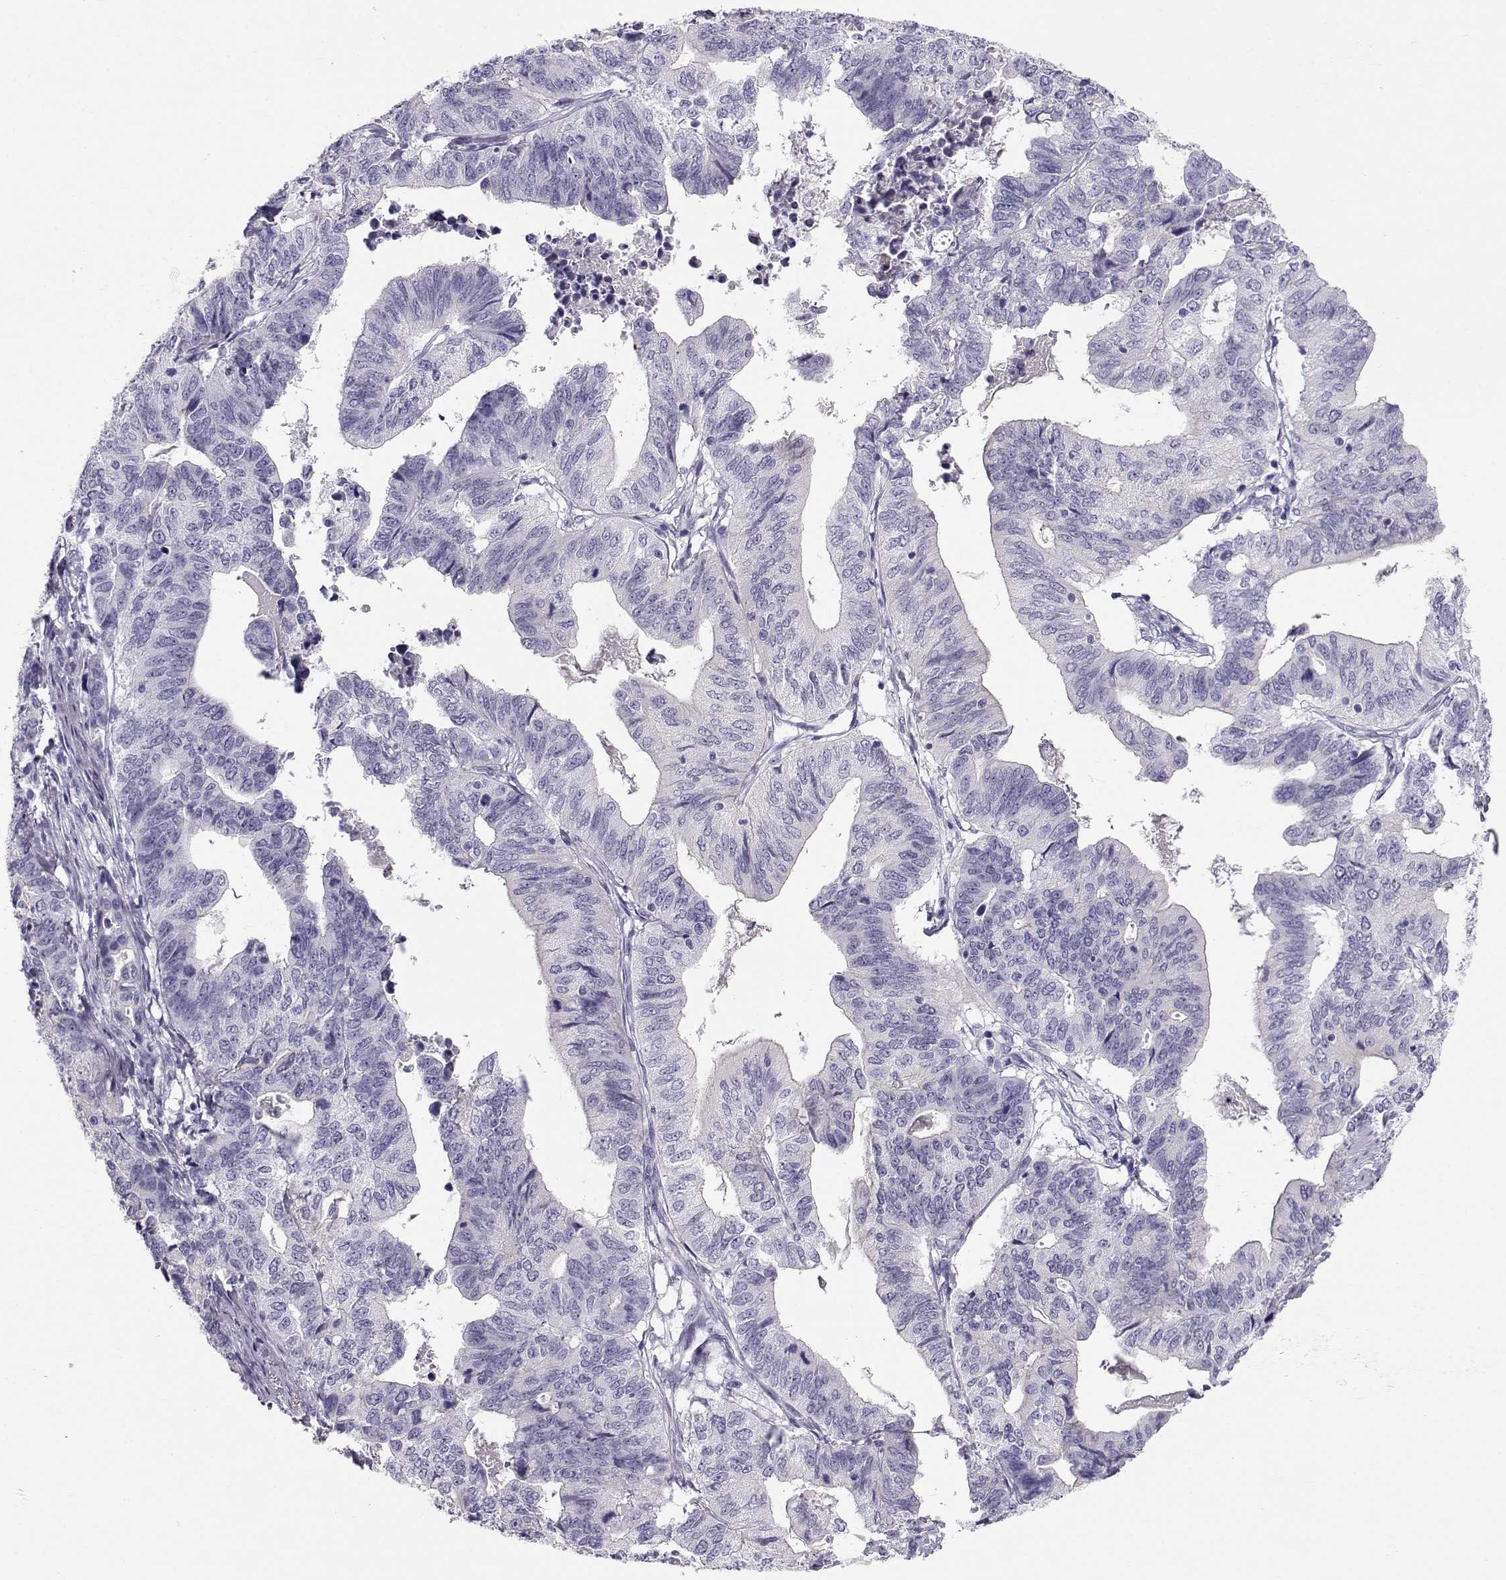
{"staining": {"intensity": "negative", "quantity": "none", "location": "none"}, "tissue": "stomach cancer", "cell_type": "Tumor cells", "image_type": "cancer", "snomed": [{"axis": "morphology", "description": "Adenocarcinoma, NOS"}, {"axis": "topography", "description": "Stomach, upper"}], "caption": "Histopathology image shows no protein staining in tumor cells of stomach cancer tissue.", "gene": "GPR26", "patient": {"sex": "female", "age": 67}}